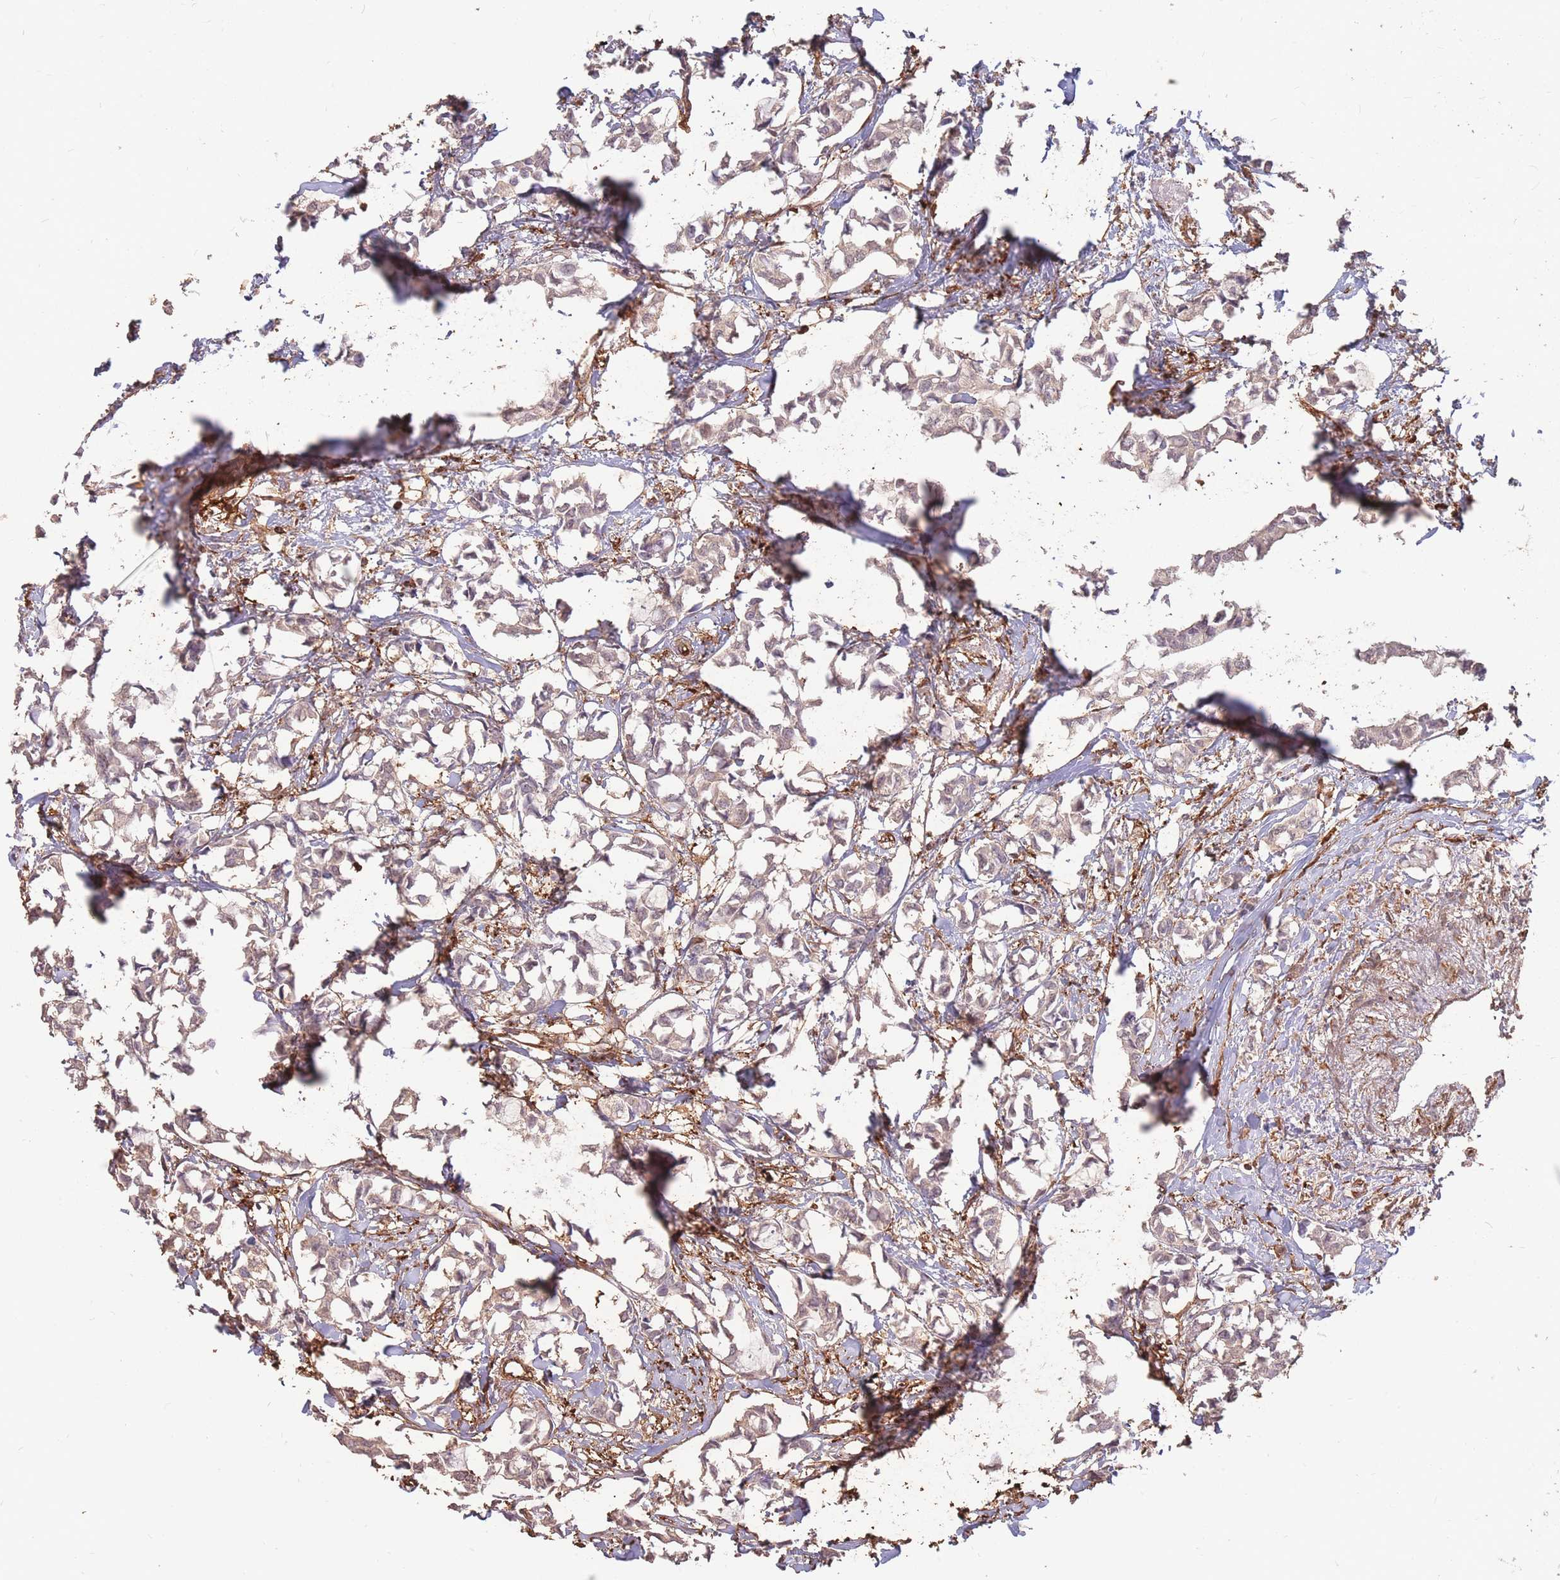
{"staining": {"intensity": "negative", "quantity": "none", "location": "none"}, "tissue": "breast cancer", "cell_type": "Tumor cells", "image_type": "cancer", "snomed": [{"axis": "morphology", "description": "Duct carcinoma"}, {"axis": "topography", "description": "Breast"}], "caption": "DAB (3,3'-diaminobenzidine) immunohistochemical staining of human breast intraductal carcinoma demonstrates no significant expression in tumor cells.", "gene": "PLS3", "patient": {"sex": "female", "age": 73}}